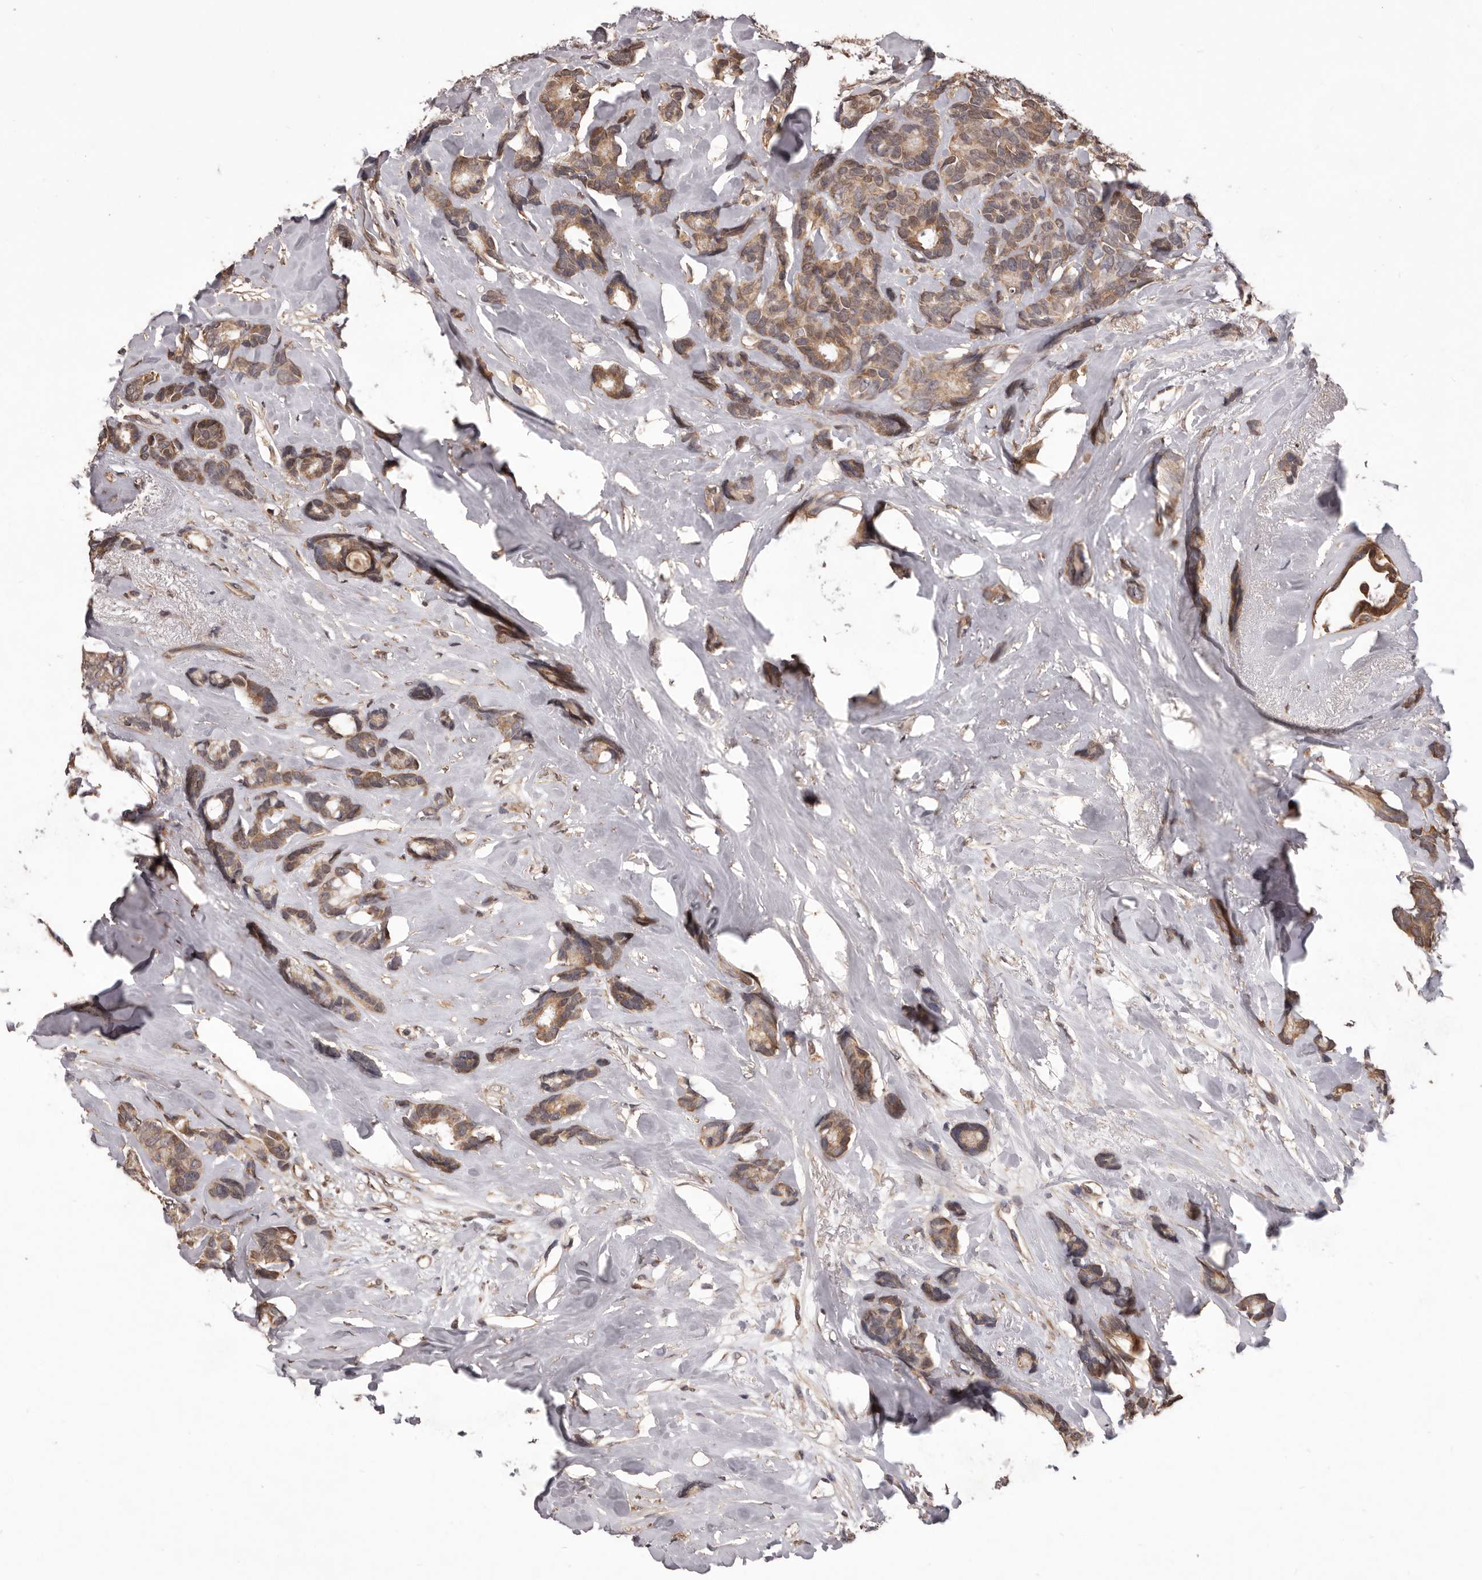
{"staining": {"intensity": "moderate", "quantity": ">75%", "location": "cytoplasmic/membranous"}, "tissue": "breast cancer", "cell_type": "Tumor cells", "image_type": "cancer", "snomed": [{"axis": "morphology", "description": "Duct carcinoma"}, {"axis": "topography", "description": "Breast"}], "caption": "This is a histology image of IHC staining of intraductal carcinoma (breast), which shows moderate positivity in the cytoplasmic/membranous of tumor cells.", "gene": "CELF3", "patient": {"sex": "female", "age": 87}}